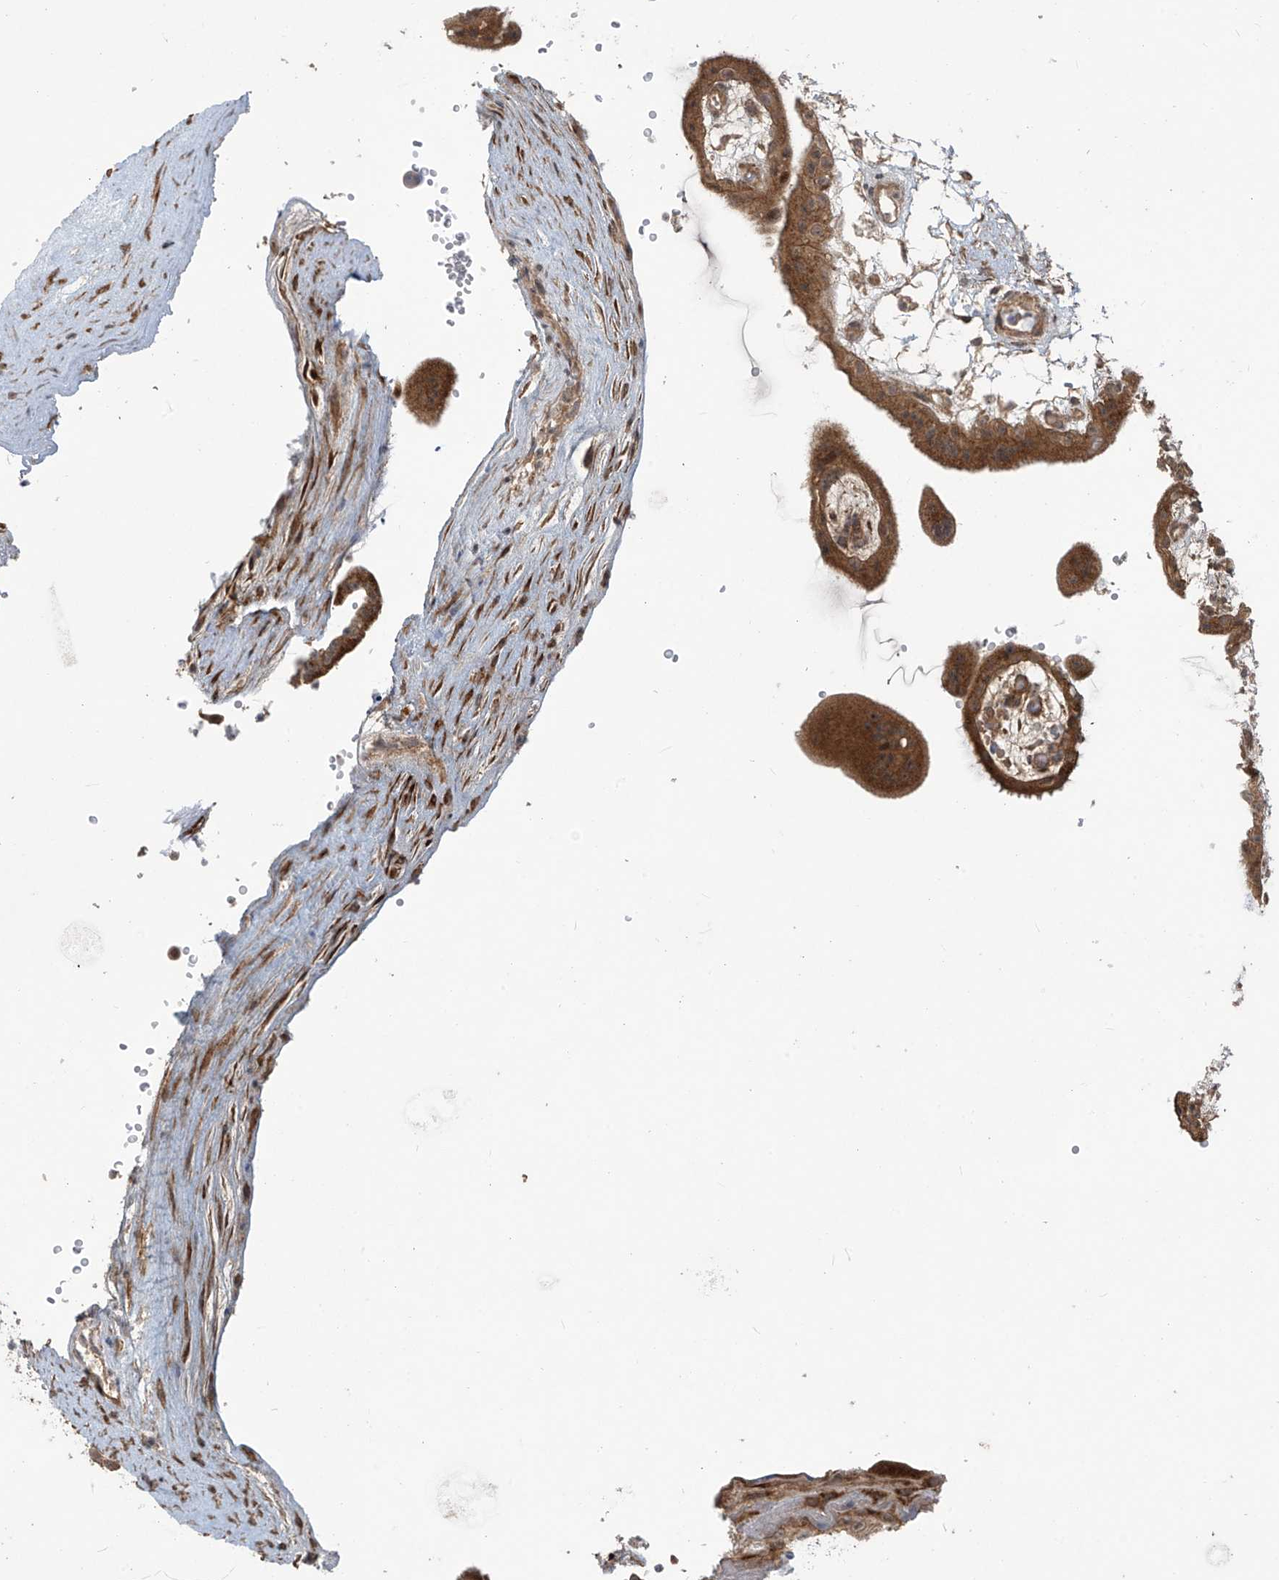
{"staining": {"intensity": "moderate", "quantity": ">75%", "location": "cytoplasmic/membranous,nuclear"}, "tissue": "placenta", "cell_type": "Decidual cells", "image_type": "normal", "snomed": [{"axis": "morphology", "description": "Normal tissue, NOS"}, {"axis": "topography", "description": "Placenta"}], "caption": "Placenta stained with immunohistochemistry (IHC) reveals moderate cytoplasmic/membranous,nuclear positivity in approximately >75% of decidual cells. (Brightfield microscopy of DAB IHC at high magnification).", "gene": "KATNIP", "patient": {"sex": "female", "age": 18}}